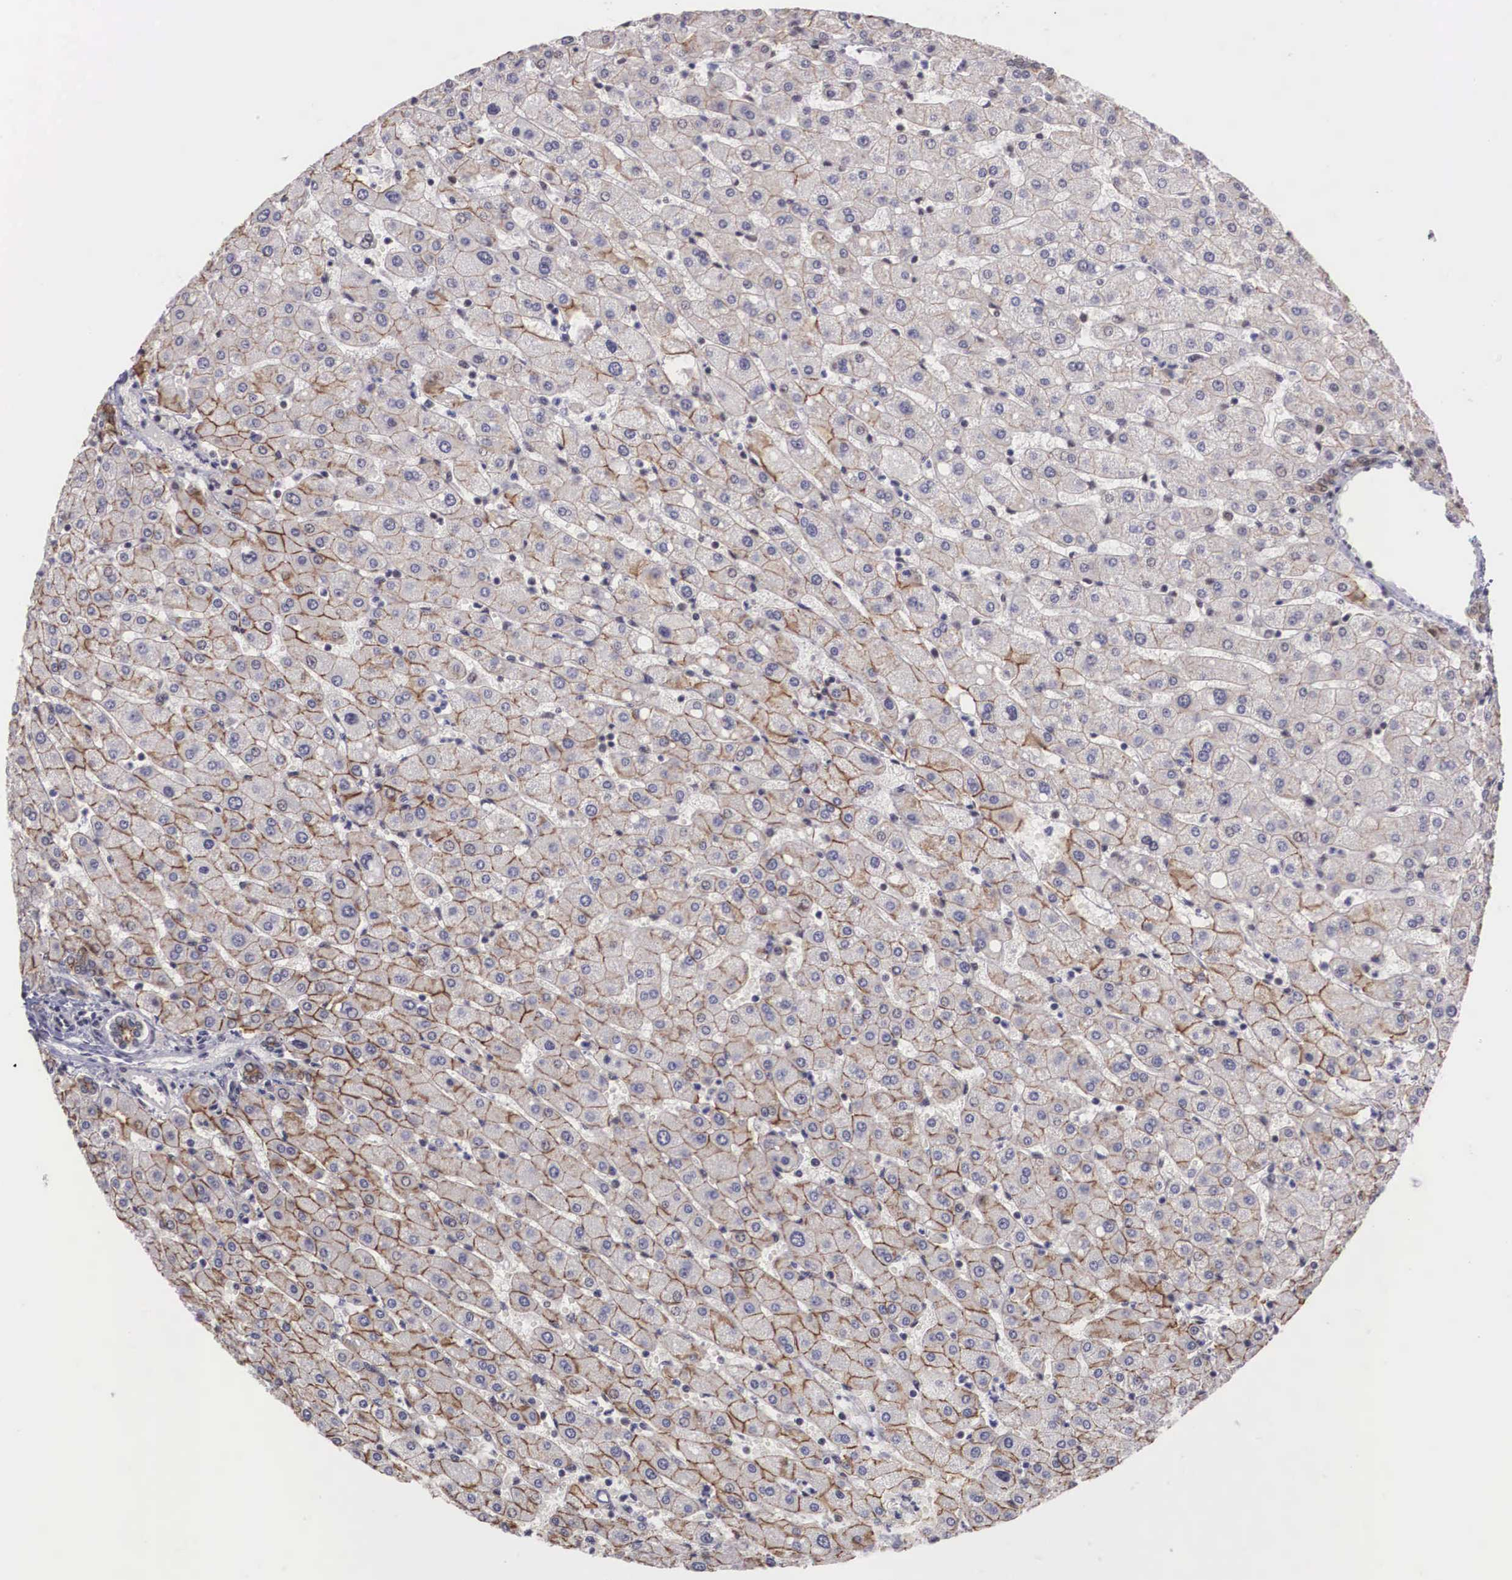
{"staining": {"intensity": "moderate", "quantity": ">75%", "location": "nuclear"}, "tissue": "liver", "cell_type": "Cholangiocytes", "image_type": "normal", "snomed": [{"axis": "morphology", "description": "Normal tissue, NOS"}, {"axis": "topography", "description": "Liver"}], "caption": "The histopathology image exhibits immunohistochemical staining of unremarkable liver. There is moderate nuclear positivity is appreciated in approximately >75% of cholangiocytes.", "gene": "POLR2F", "patient": {"sex": "female", "age": 30}}